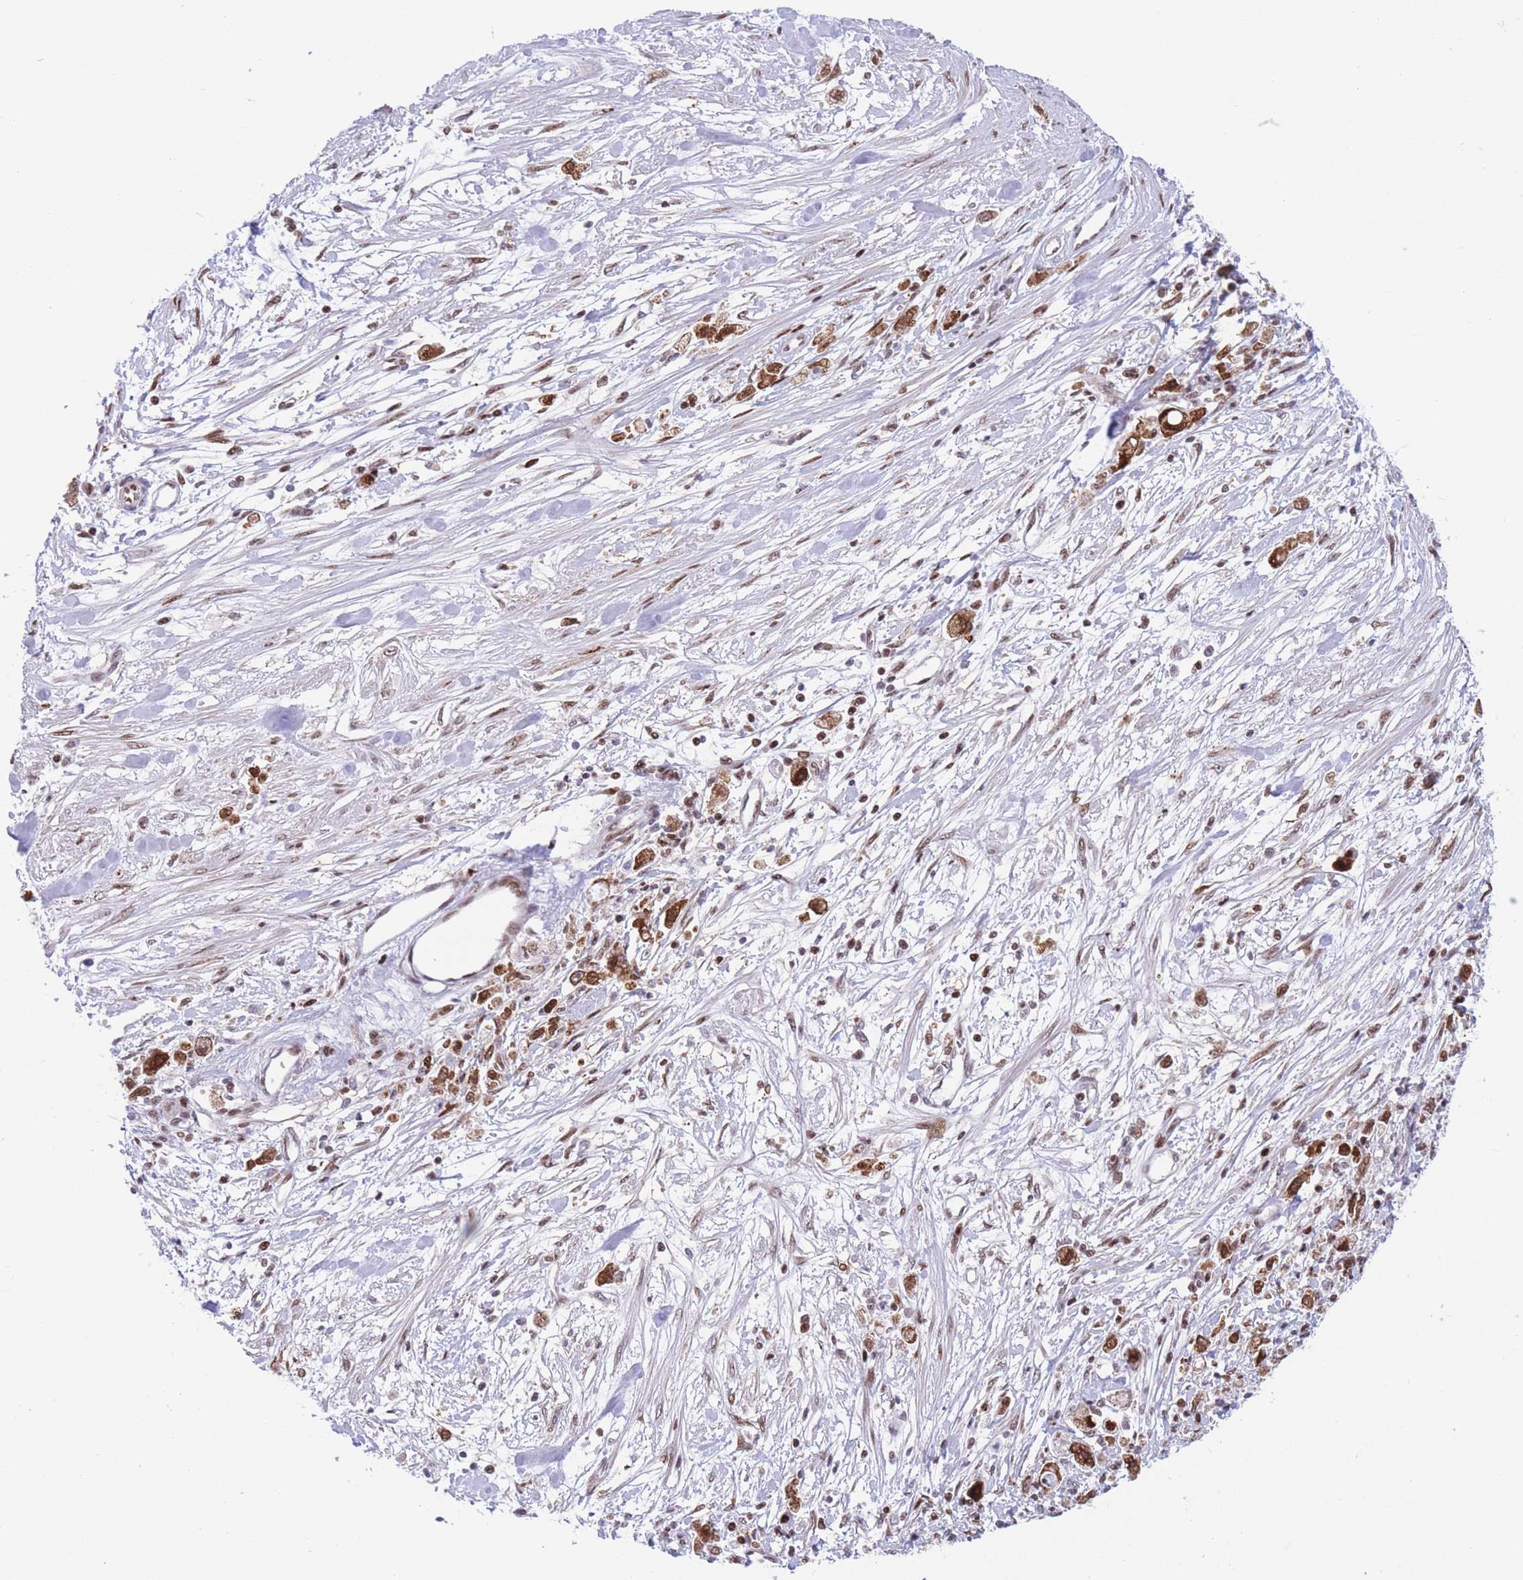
{"staining": {"intensity": "strong", "quantity": ">75%", "location": "cytoplasmic/membranous,nuclear"}, "tissue": "stomach cancer", "cell_type": "Tumor cells", "image_type": "cancer", "snomed": [{"axis": "morphology", "description": "Adenocarcinoma, NOS"}, {"axis": "topography", "description": "Stomach"}], "caption": "Immunohistochemistry of stomach adenocarcinoma displays high levels of strong cytoplasmic/membranous and nuclear expression in approximately >75% of tumor cells.", "gene": "DNAJC3", "patient": {"sex": "female", "age": 59}}